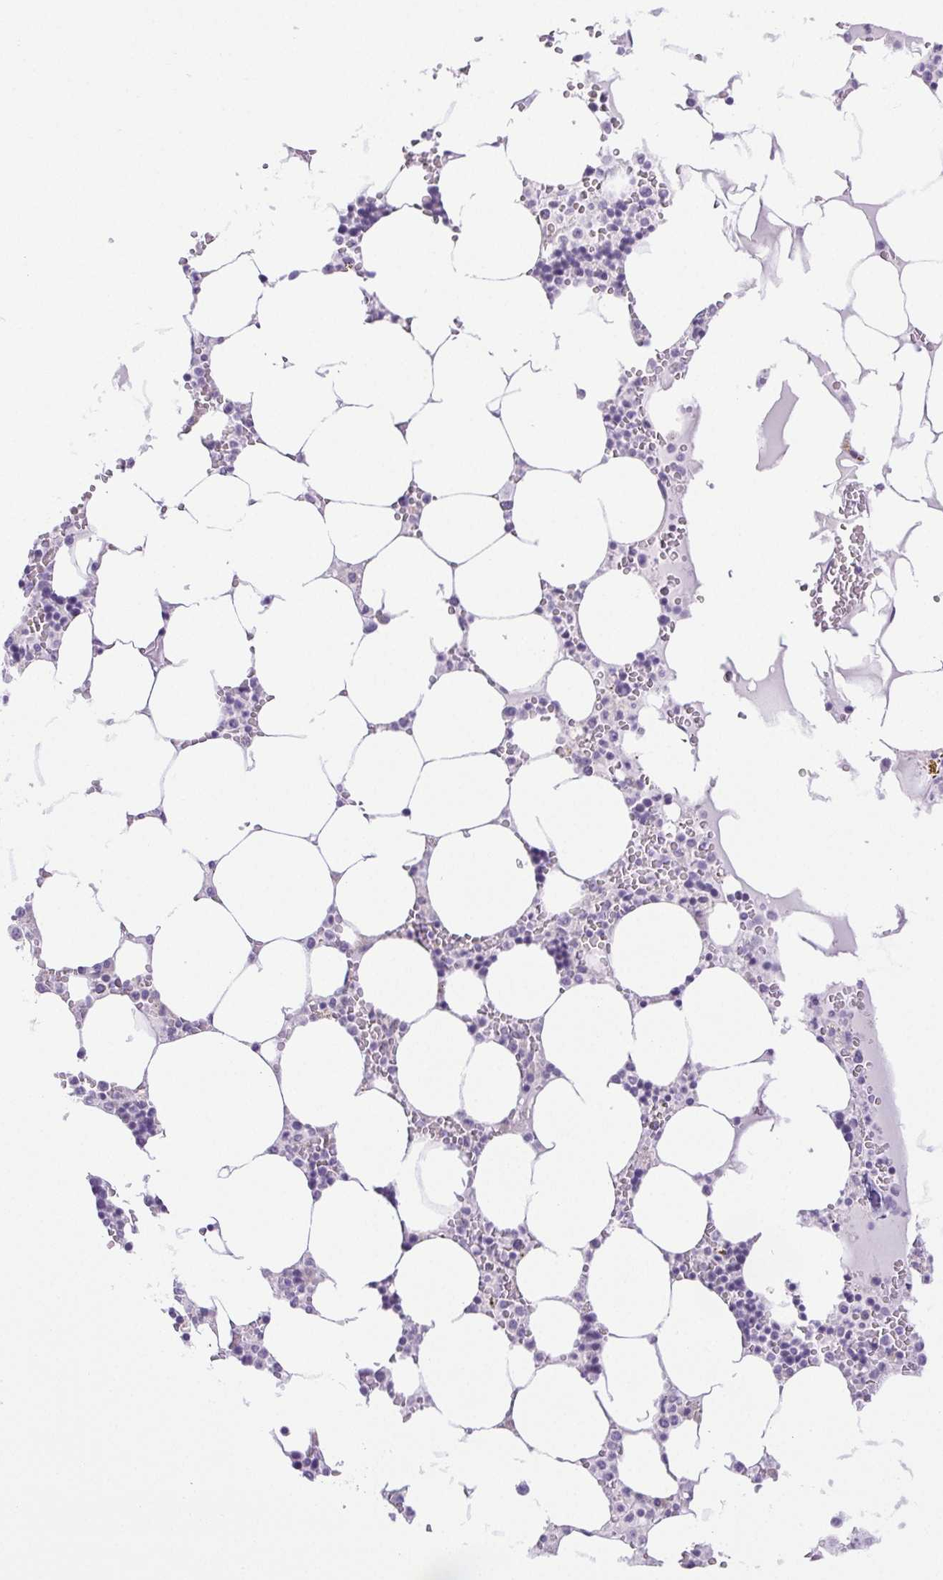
{"staining": {"intensity": "negative", "quantity": "none", "location": "none"}, "tissue": "bone marrow", "cell_type": "Hematopoietic cells", "image_type": "normal", "snomed": [{"axis": "morphology", "description": "Normal tissue, NOS"}, {"axis": "topography", "description": "Bone marrow"}], "caption": "IHC photomicrograph of benign bone marrow: human bone marrow stained with DAB (3,3'-diaminobenzidine) exhibits no significant protein positivity in hematopoietic cells.", "gene": "PAPPA2", "patient": {"sex": "male", "age": 64}}